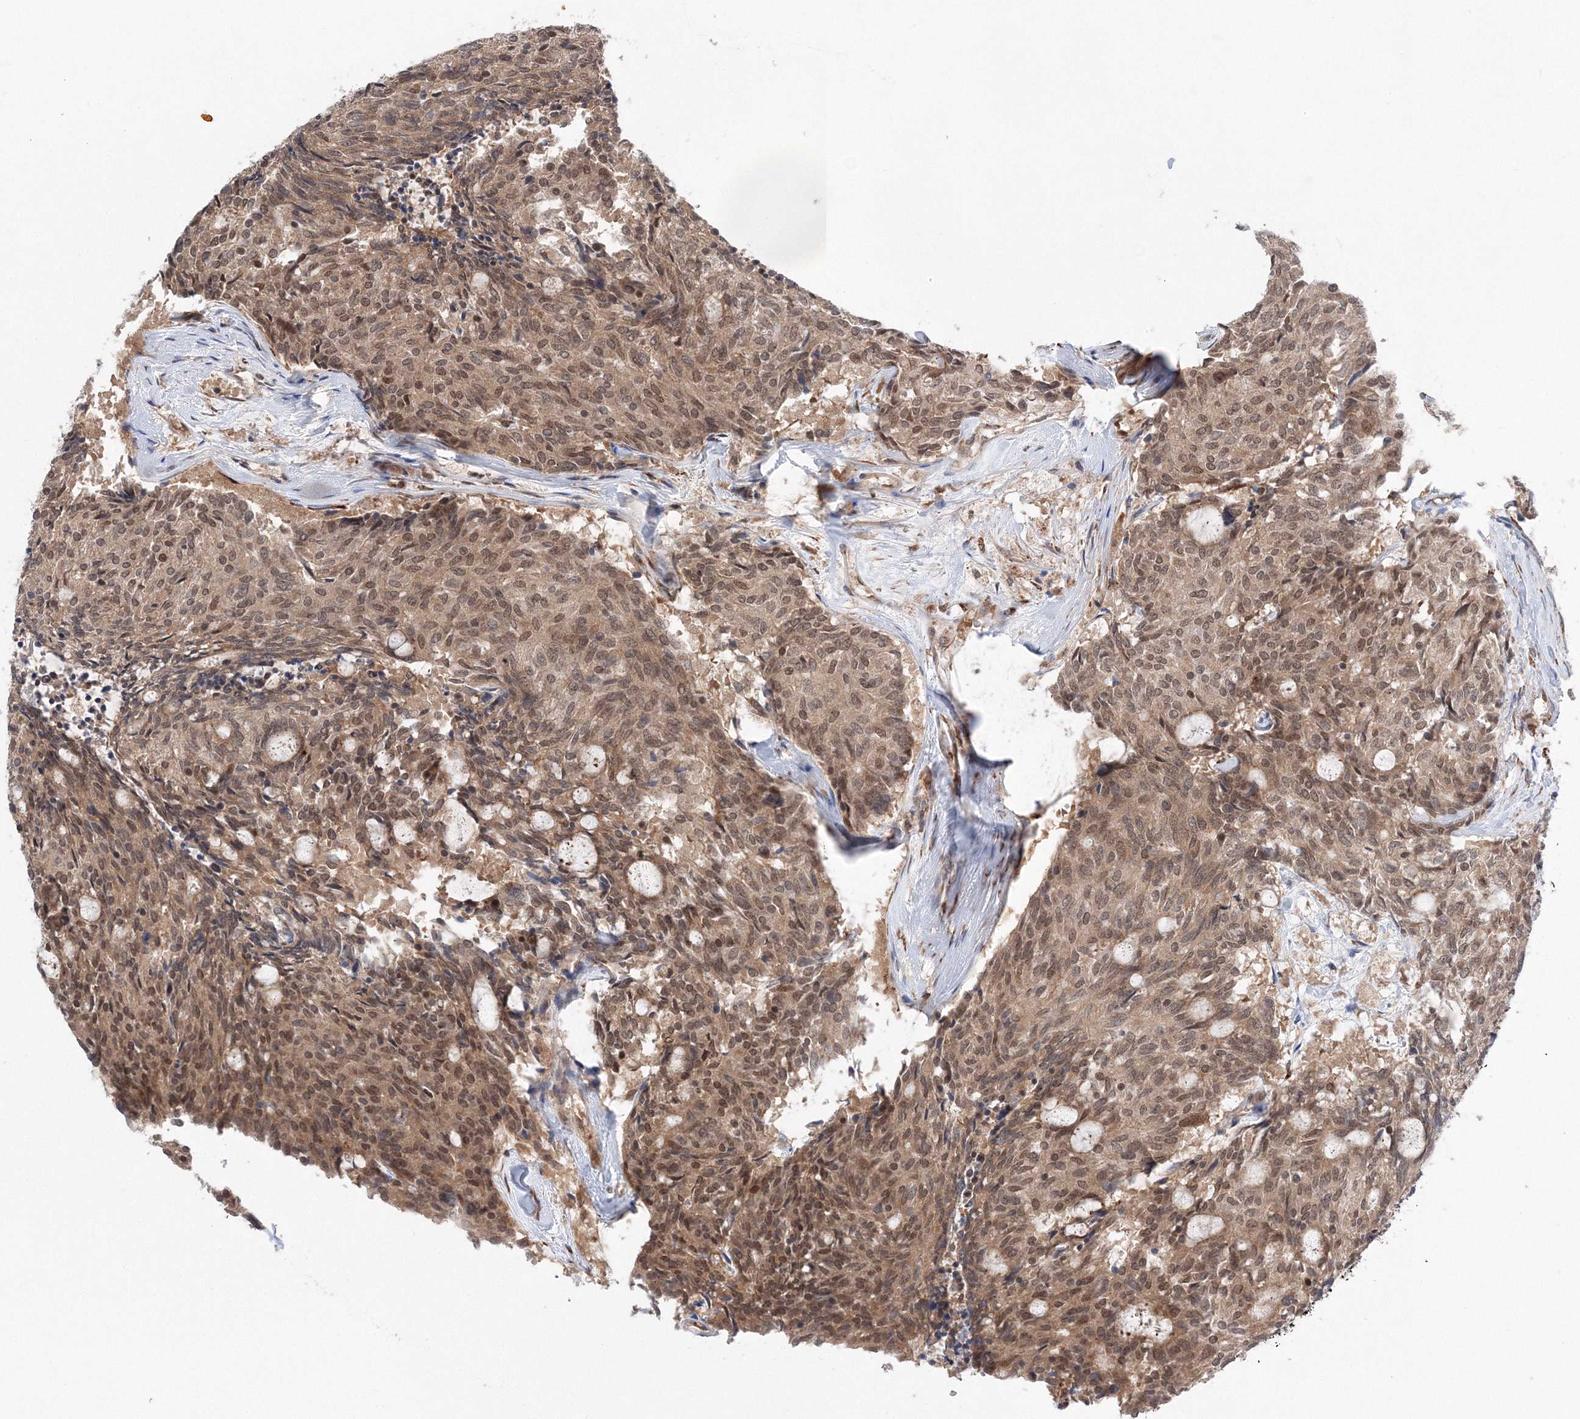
{"staining": {"intensity": "moderate", "quantity": ">75%", "location": "cytoplasmic/membranous,nuclear"}, "tissue": "carcinoid", "cell_type": "Tumor cells", "image_type": "cancer", "snomed": [{"axis": "morphology", "description": "Carcinoid, malignant, NOS"}, {"axis": "topography", "description": "Pancreas"}], "caption": "IHC image of neoplastic tissue: malignant carcinoid stained using immunohistochemistry (IHC) reveals medium levels of moderate protein expression localized specifically in the cytoplasmic/membranous and nuclear of tumor cells, appearing as a cytoplasmic/membranous and nuclear brown color.", "gene": "DIS3L2", "patient": {"sex": "female", "age": 54}}